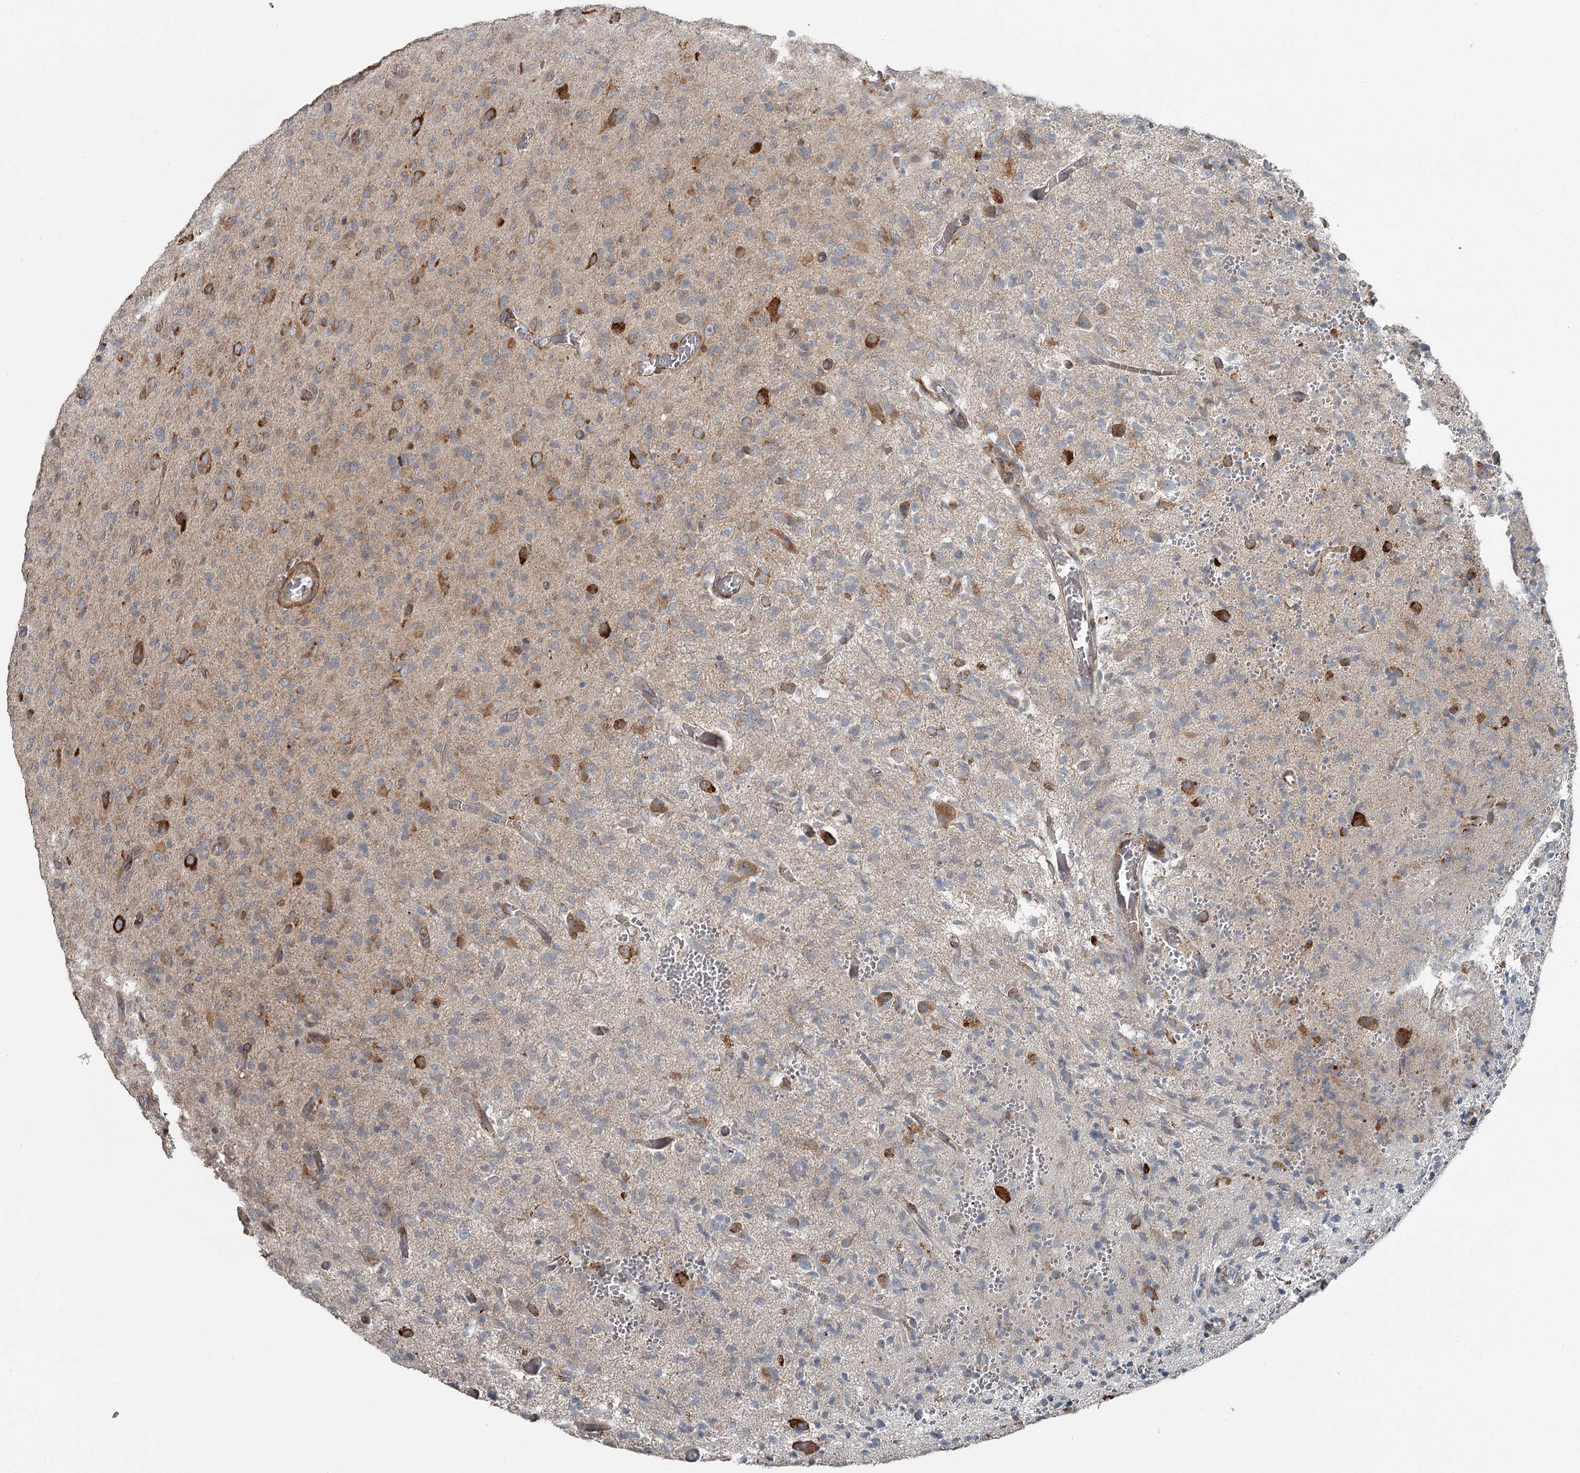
{"staining": {"intensity": "weak", "quantity": "<25%", "location": "cytoplasmic/membranous"}, "tissue": "glioma", "cell_type": "Tumor cells", "image_type": "cancer", "snomed": [{"axis": "morphology", "description": "Glioma, malignant, High grade"}, {"axis": "topography", "description": "Brain"}], "caption": "The immunohistochemistry micrograph has no significant expression in tumor cells of glioma tissue. (Stains: DAB immunohistochemistry (IHC) with hematoxylin counter stain, Microscopy: brightfield microscopy at high magnification).", "gene": "RASSF8", "patient": {"sex": "female", "age": 57}}